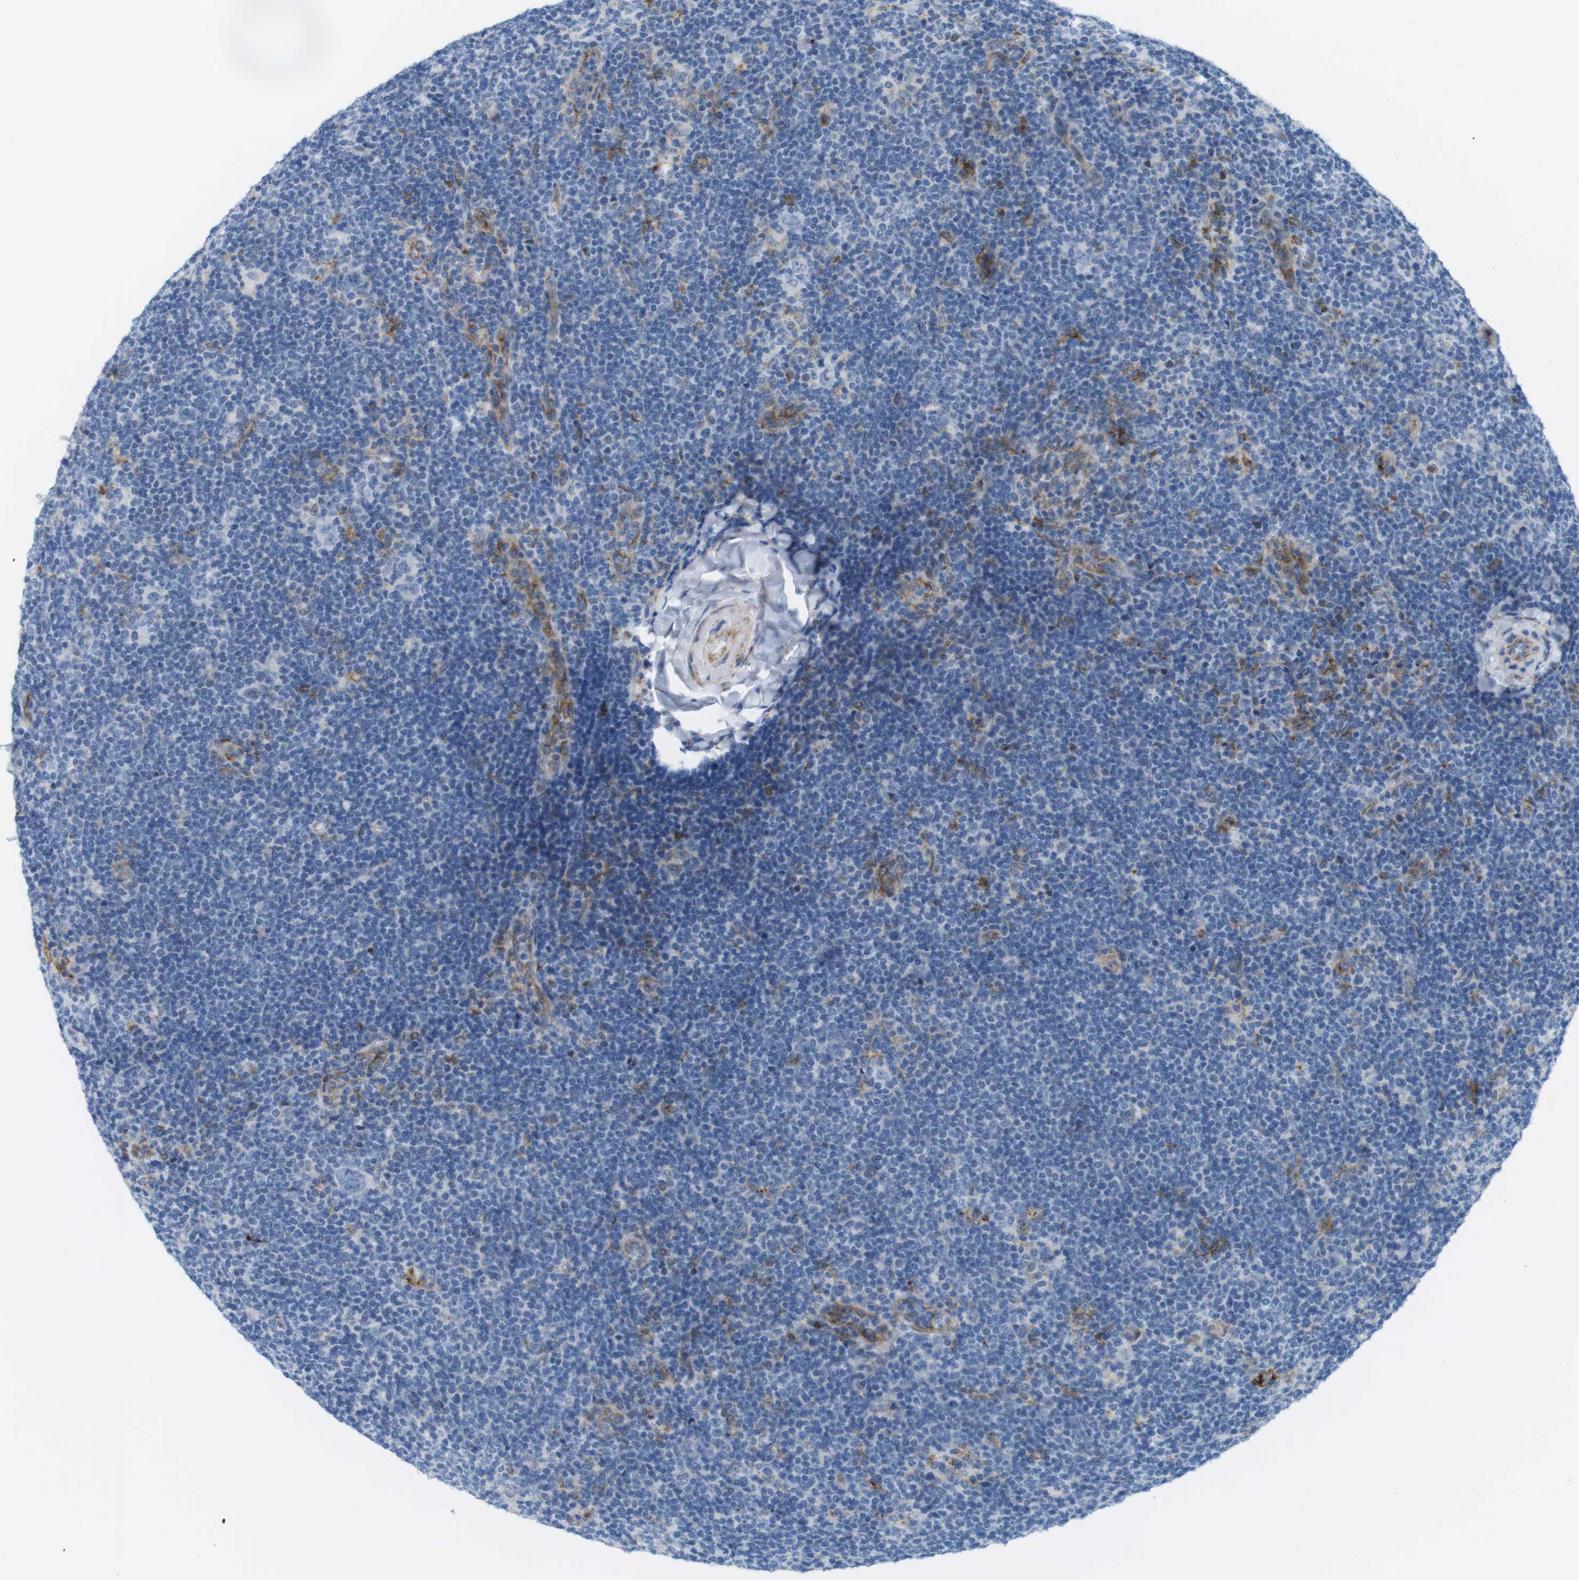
{"staining": {"intensity": "negative", "quantity": "none", "location": "none"}, "tissue": "lymphoma", "cell_type": "Tumor cells", "image_type": "cancer", "snomed": [{"axis": "morphology", "description": "Hodgkin's disease, NOS"}, {"axis": "topography", "description": "Lymph node"}], "caption": "This is an immunohistochemistry (IHC) micrograph of human Hodgkin's disease. There is no positivity in tumor cells.", "gene": "MYH9", "patient": {"sex": "female", "age": 57}}